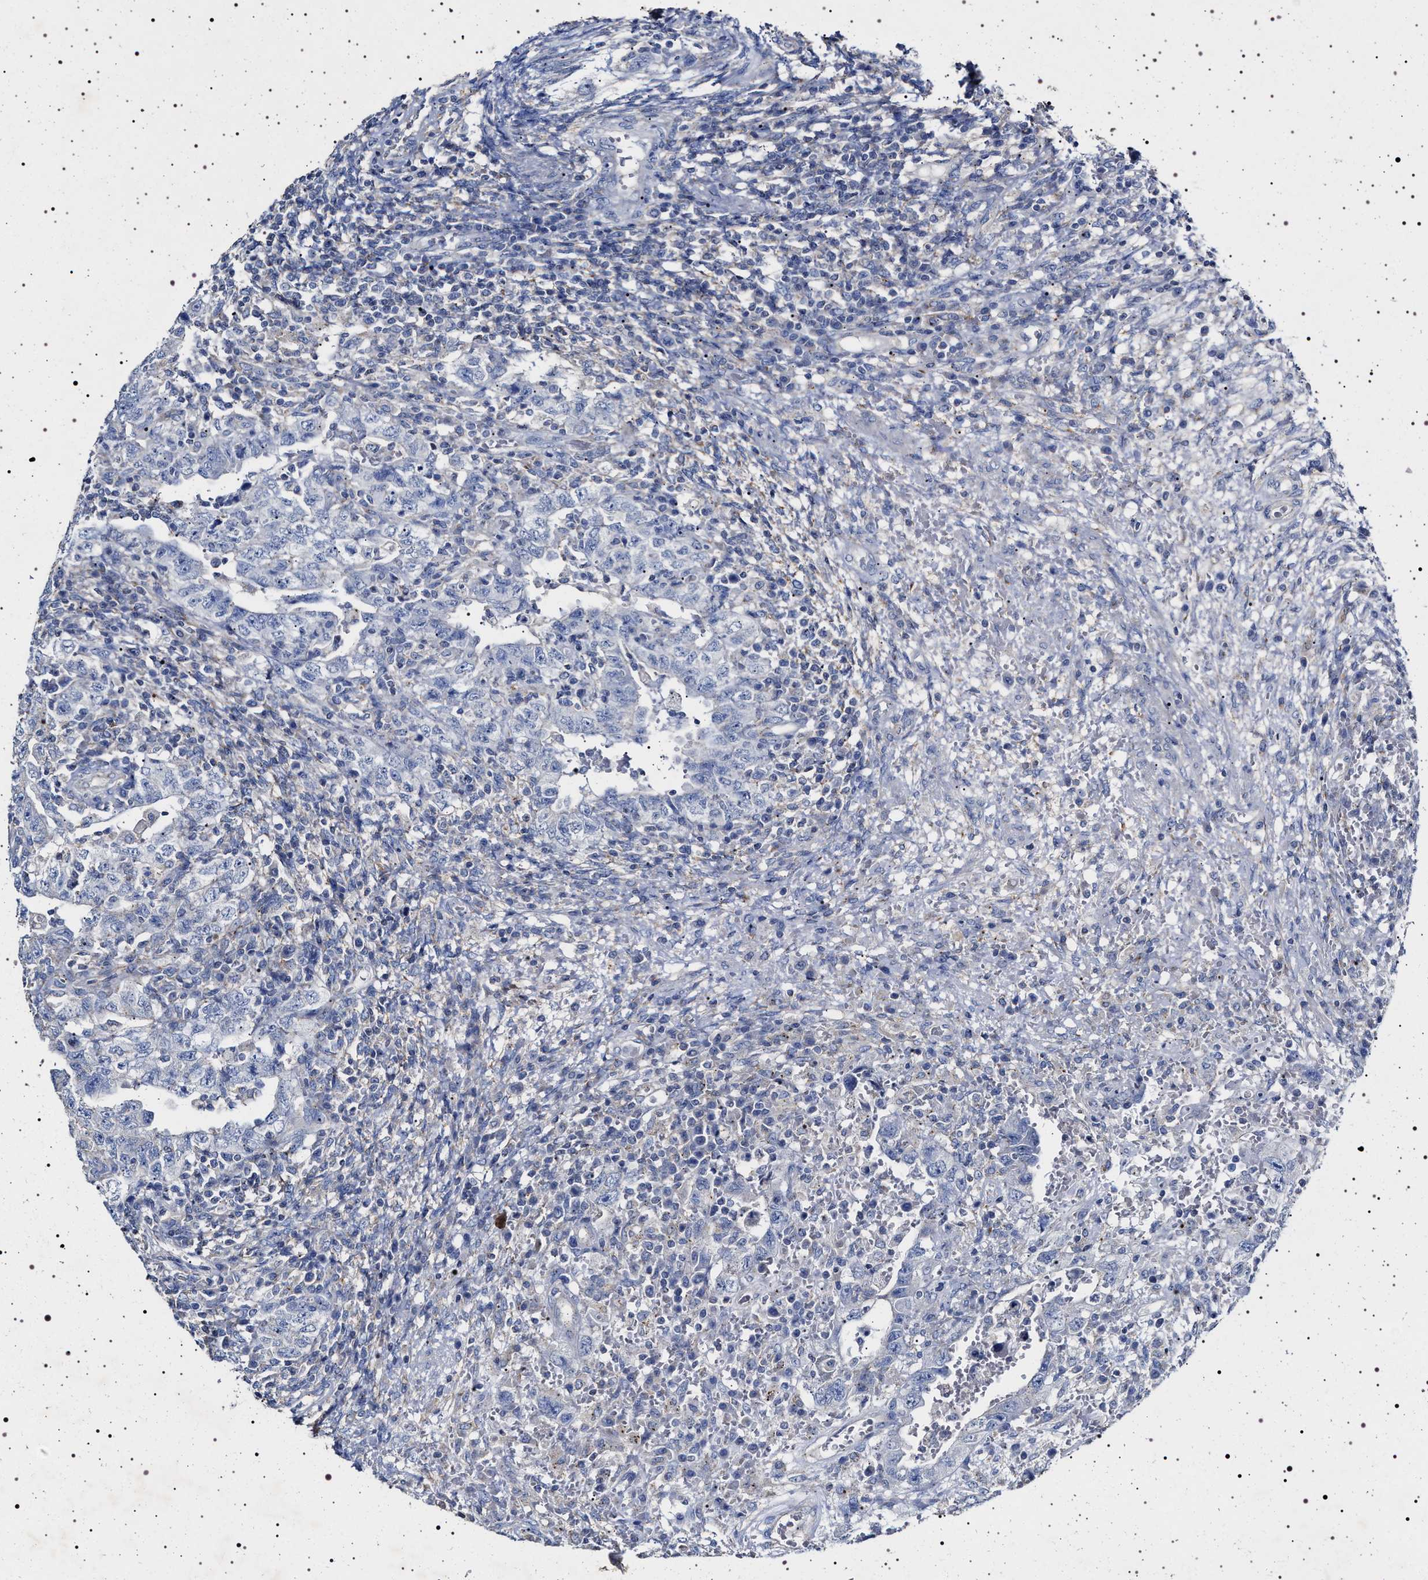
{"staining": {"intensity": "negative", "quantity": "none", "location": "none"}, "tissue": "testis cancer", "cell_type": "Tumor cells", "image_type": "cancer", "snomed": [{"axis": "morphology", "description": "Carcinoma, Embryonal, NOS"}, {"axis": "topography", "description": "Testis"}], "caption": "Immunohistochemical staining of human testis cancer displays no significant expression in tumor cells. The staining was performed using DAB to visualize the protein expression in brown, while the nuclei were stained in blue with hematoxylin (Magnification: 20x).", "gene": "NAALADL2", "patient": {"sex": "male", "age": 26}}